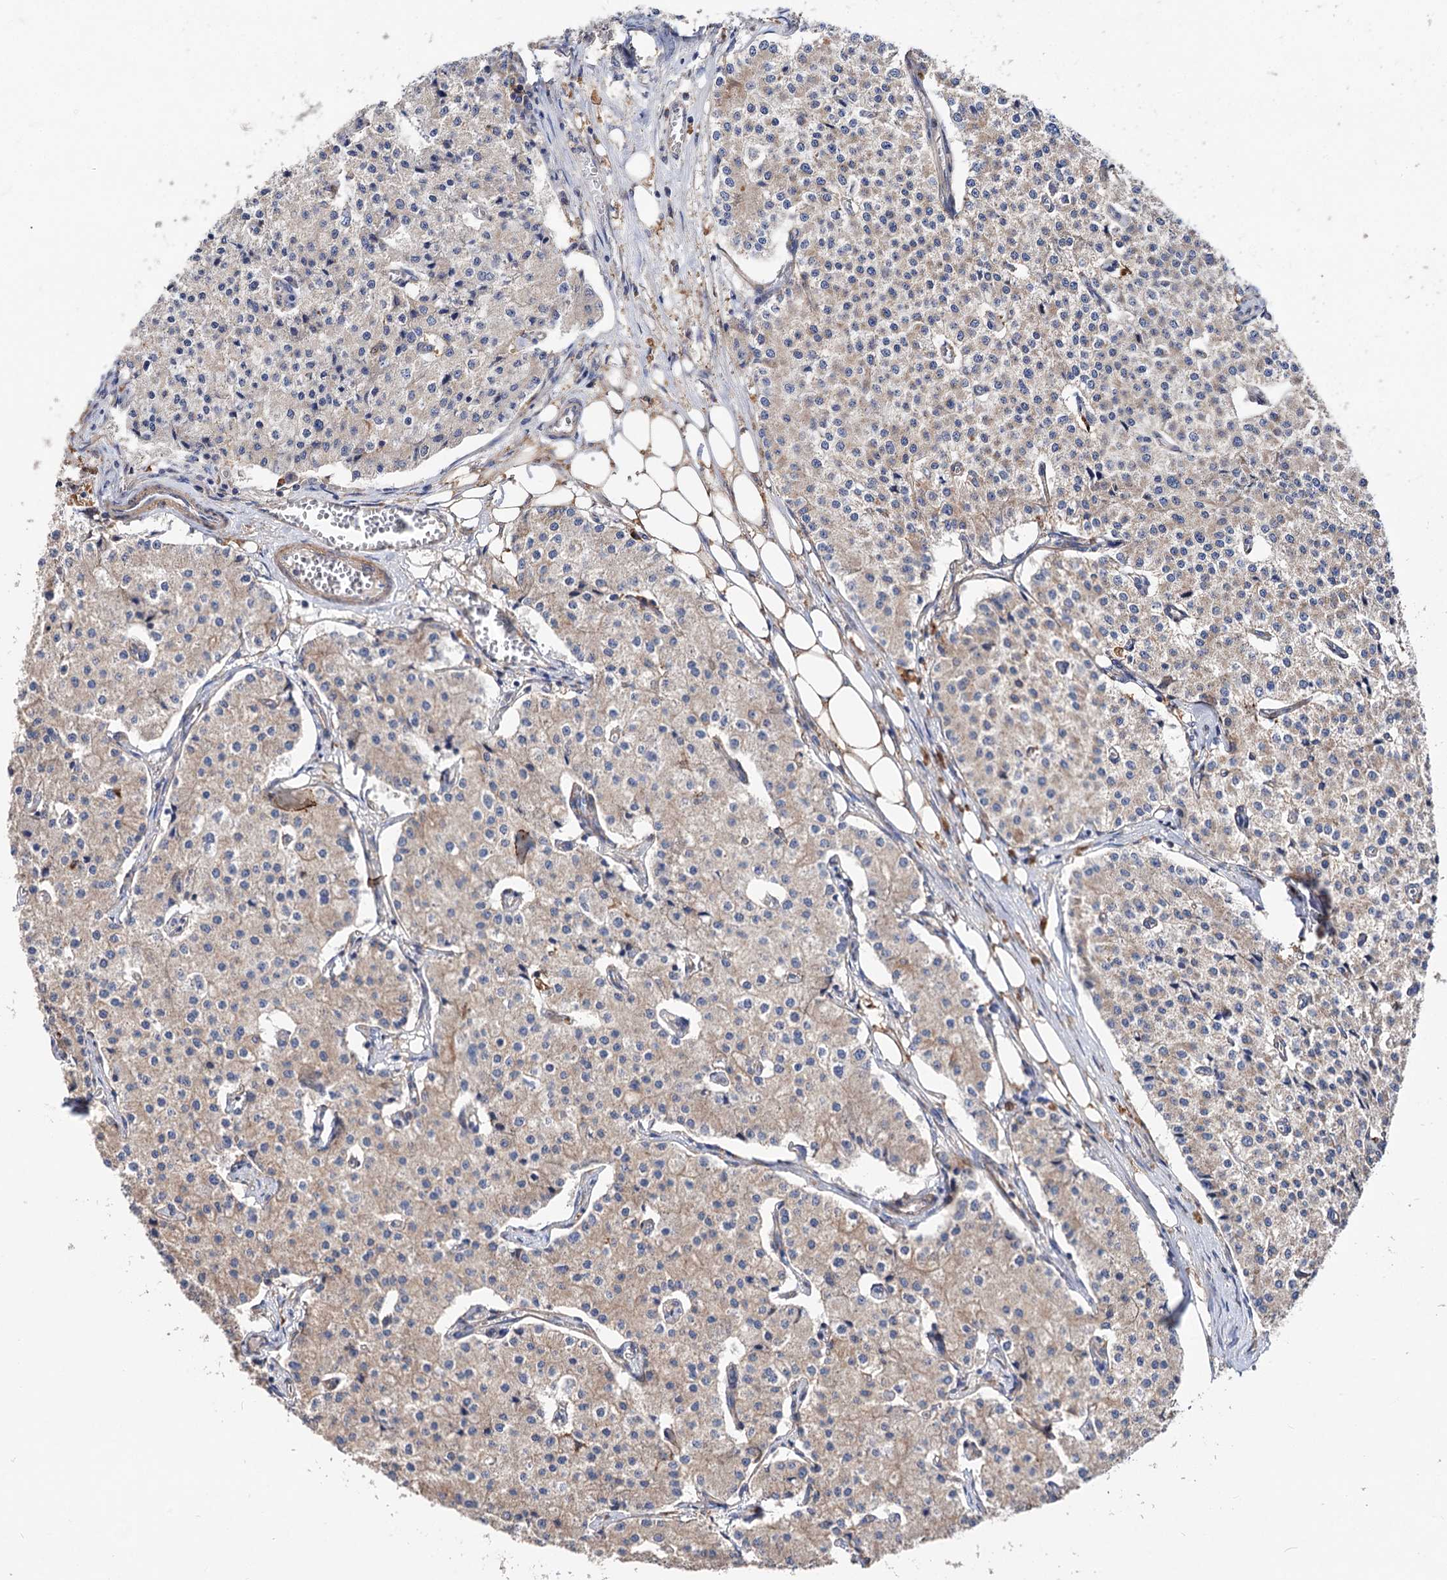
{"staining": {"intensity": "negative", "quantity": "none", "location": "none"}, "tissue": "carcinoid", "cell_type": "Tumor cells", "image_type": "cancer", "snomed": [{"axis": "morphology", "description": "Carcinoid, malignant, NOS"}, {"axis": "topography", "description": "Colon"}], "caption": "Histopathology image shows no protein staining in tumor cells of carcinoid tissue.", "gene": "CSAD", "patient": {"sex": "female", "age": 52}}